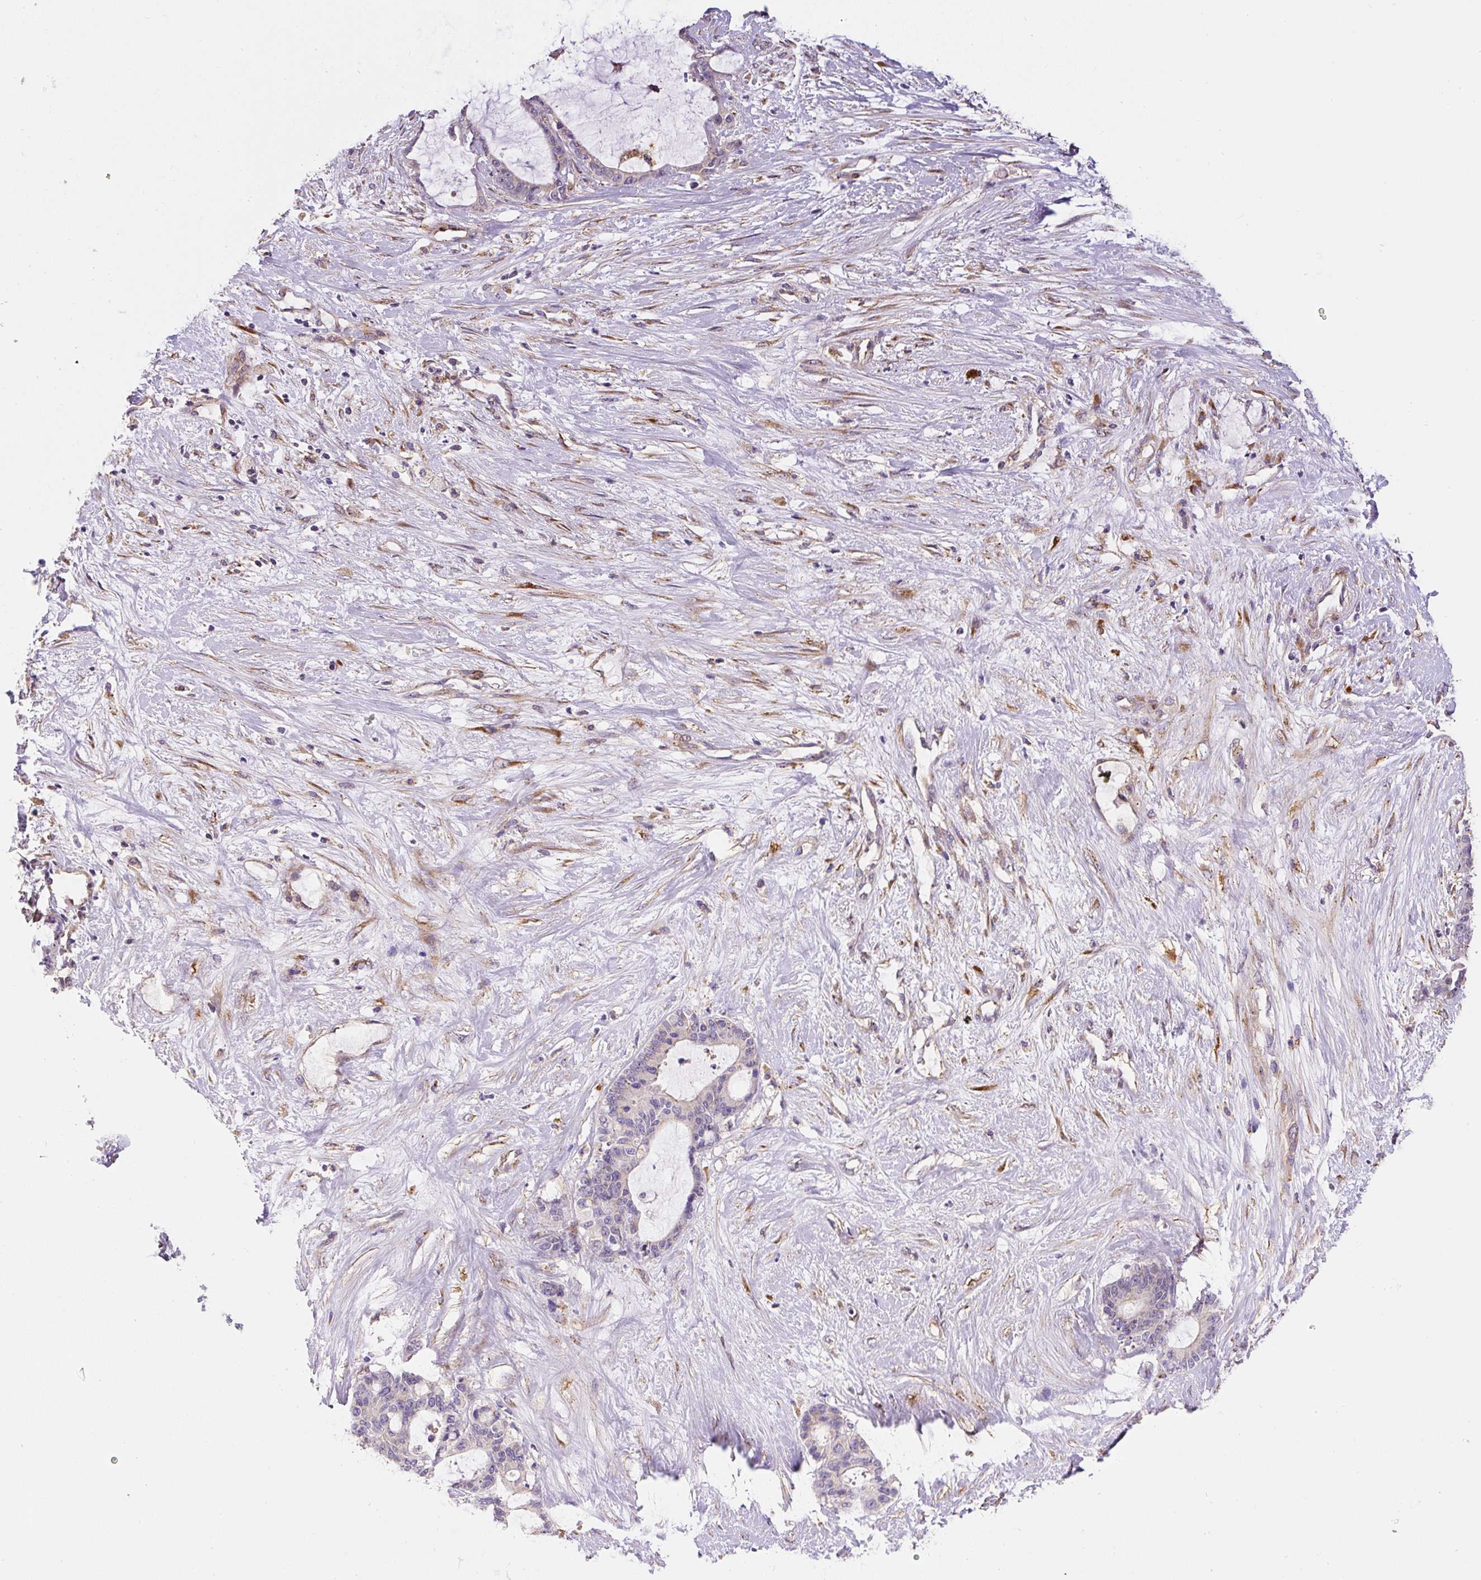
{"staining": {"intensity": "negative", "quantity": "none", "location": "none"}, "tissue": "liver cancer", "cell_type": "Tumor cells", "image_type": "cancer", "snomed": [{"axis": "morphology", "description": "Normal tissue, NOS"}, {"axis": "morphology", "description": "Cholangiocarcinoma"}, {"axis": "topography", "description": "Liver"}, {"axis": "topography", "description": "Peripheral nerve tissue"}], "caption": "An IHC micrograph of cholangiocarcinoma (liver) is shown. There is no staining in tumor cells of cholangiocarcinoma (liver).", "gene": "RNF170", "patient": {"sex": "female", "age": 73}}